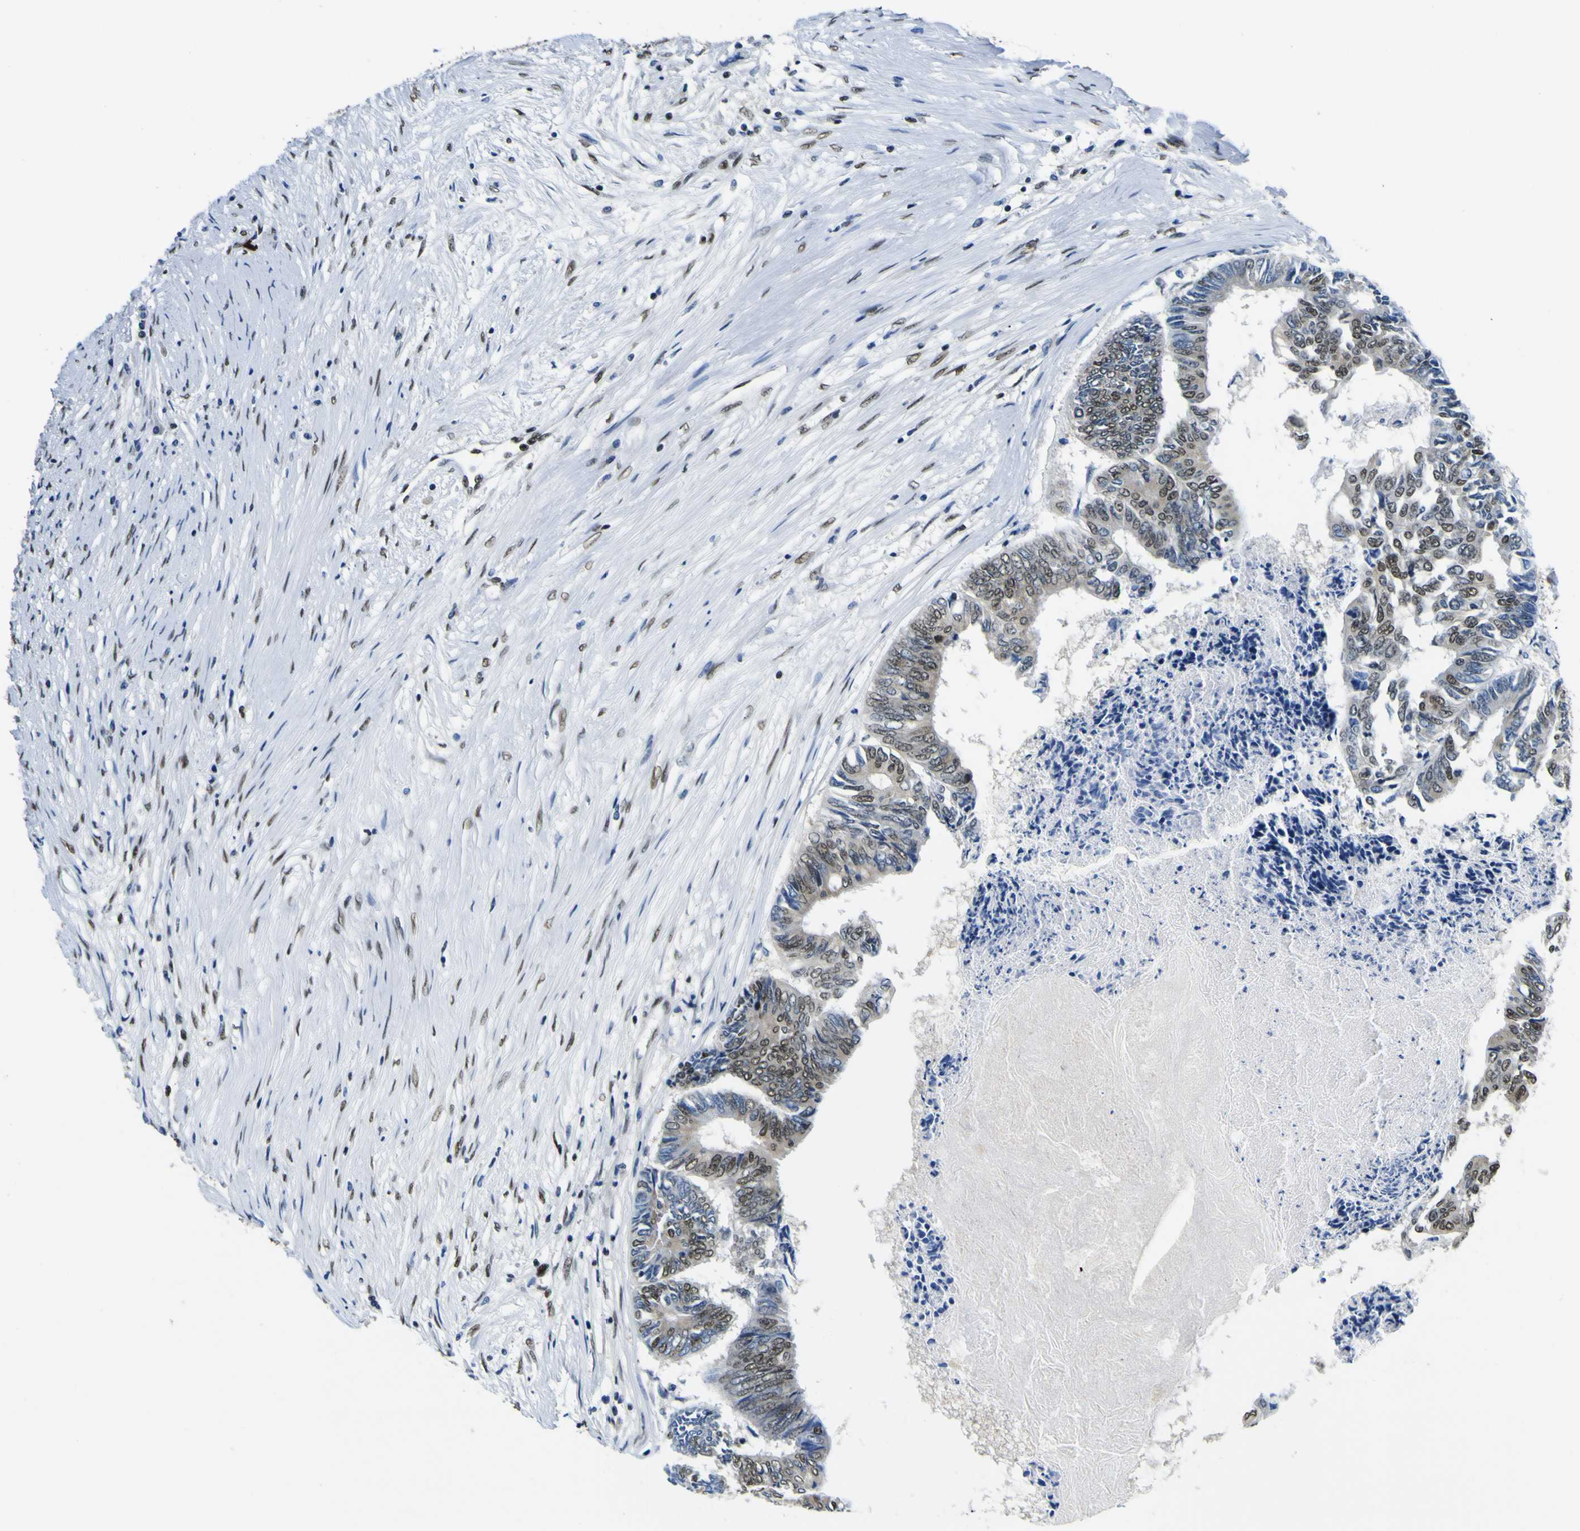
{"staining": {"intensity": "moderate", "quantity": "25%-75%", "location": "nuclear"}, "tissue": "colorectal cancer", "cell_type": "Tumor cells", "image_type": "cancer", "snomed": [{"axis": "morphology", "description": "Adenocarcinoma, NOS"}, {"axis": "topography", "description": "Rectum"}], "caption": "Immunohistochemical staining of human adenocarcinoma (colorectal) exhibits medium levels of moderate nuclear protein staining in about 25%-75% of tumor cells. (DAB = brown stain, brightfield microscopy at high magnification).", "gene": "SP1", "patient": {"sex": "male", "age": 63}}